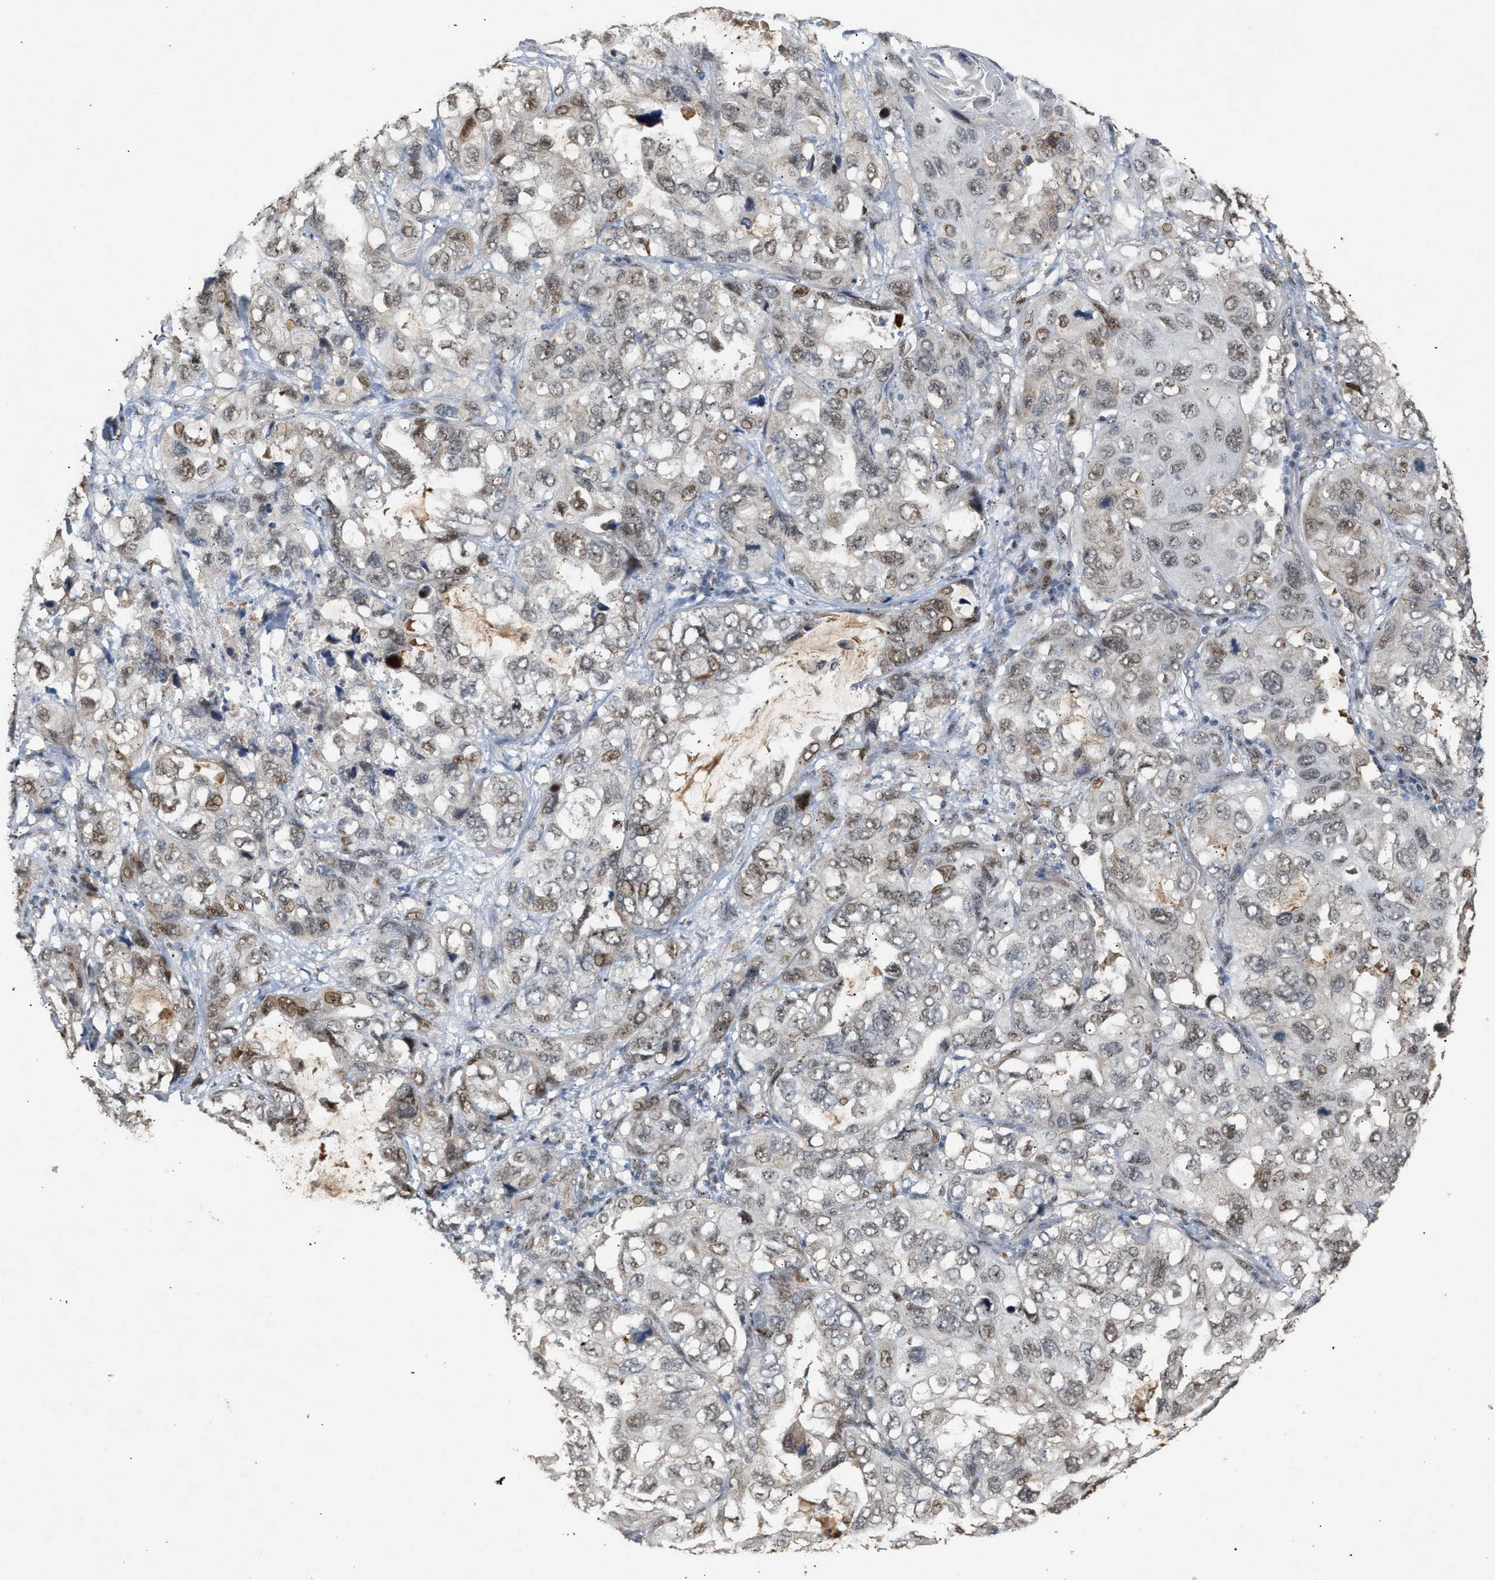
{"staining": {"intensity": "weak", "quantity": ">75%", "location": "nuclear"}, "tissue": "lung cancer", "cell_type": "Tumor cells", "image_type": "cancer", "snomed": [{"axis": "morphology", "description": "Squamous cell carcinoma, NOS"}, {"axis": "topography", "description": "Lung"}], "caption": "Weak nuclear staining for a protein is identified in about >75% of tumor cells of lung cancer using immunohistochemistry.", "gene": "ZFAND5", "patient": {"sex": "female", "age": 73}}